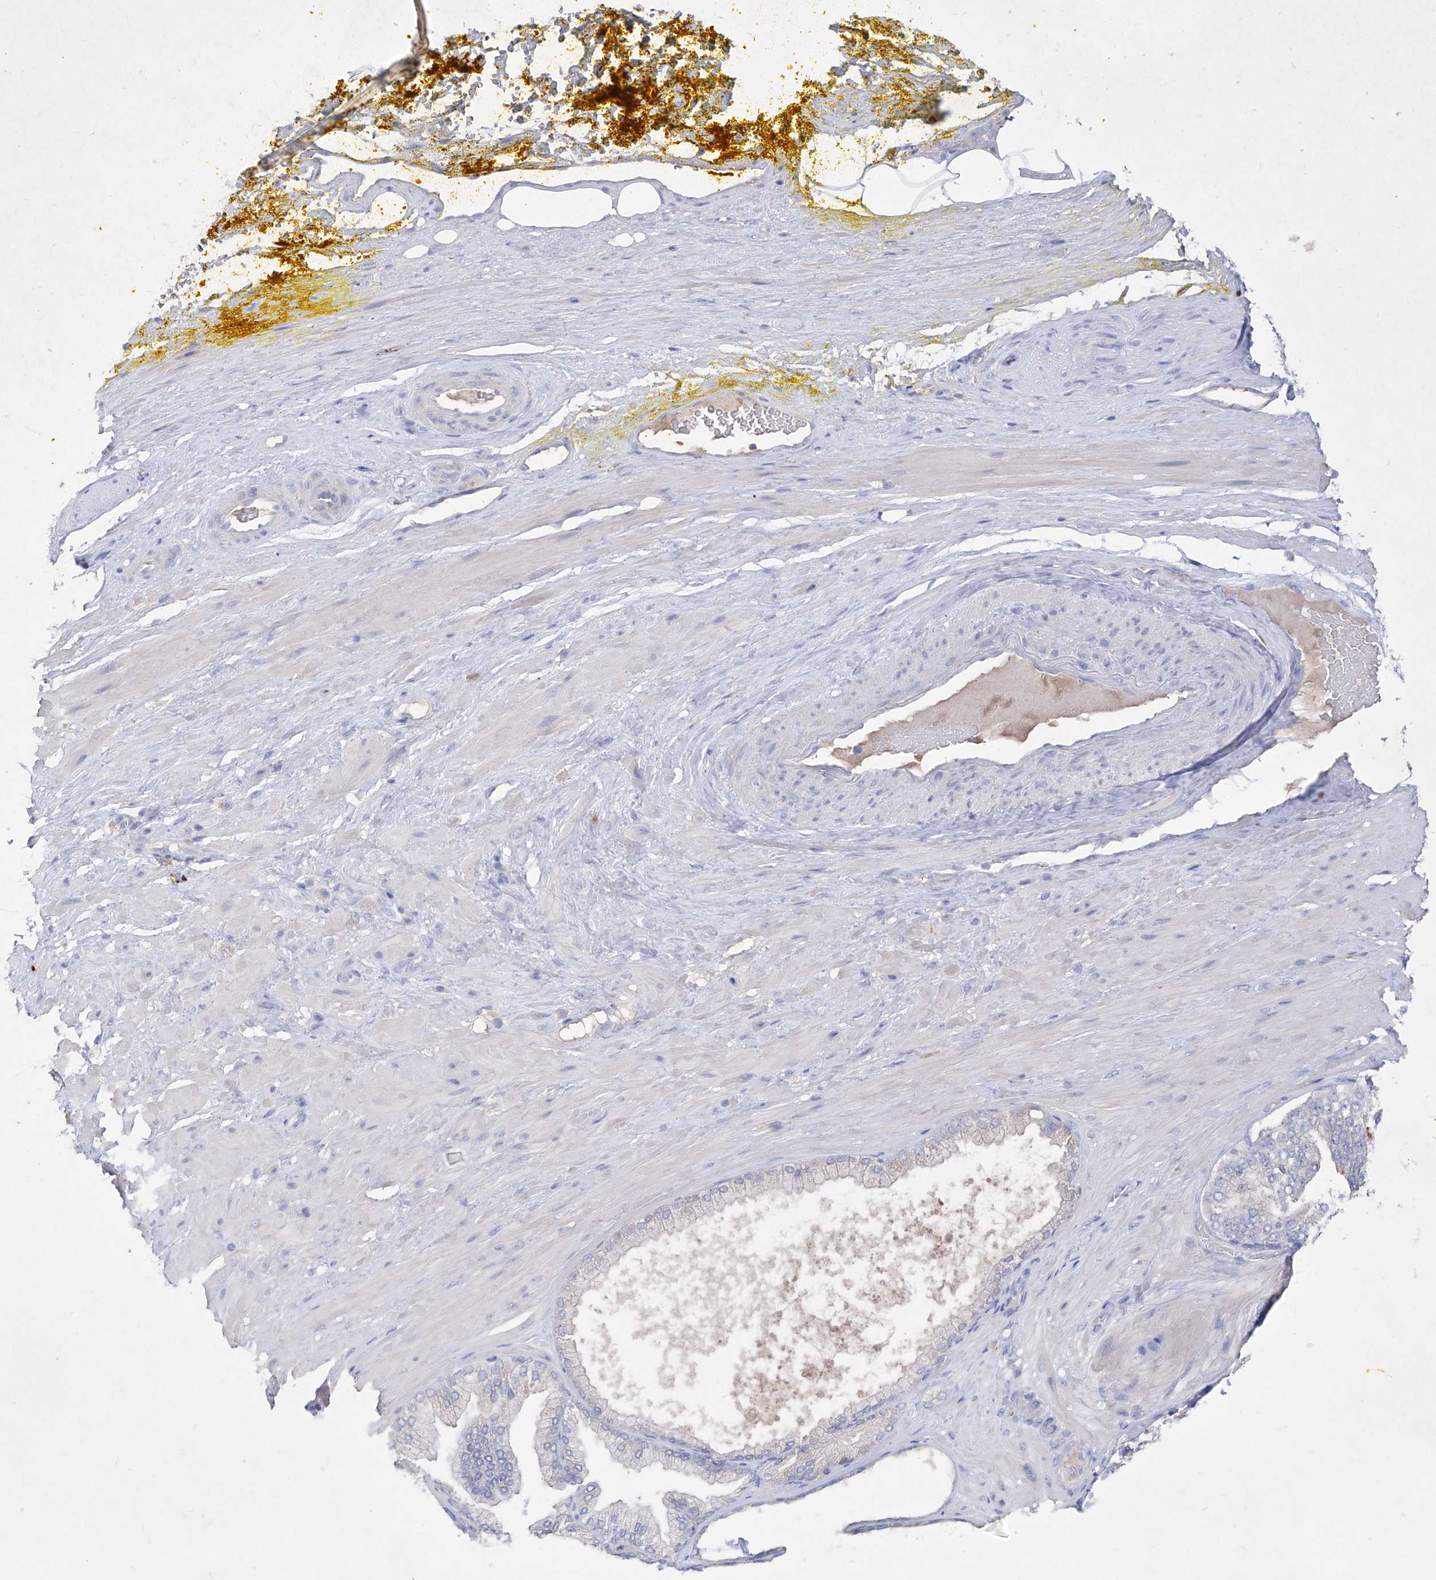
{"staining": {"intensity": "weak", "quantity": "25%-75%", "location": "cytoplasmic/membranous"}, "tissue": "adipose tissue", "cell_type": "Adipocytes", "image_type": "normal", "snomed": [{"axis": "morphology", "description": "Normal tissue, NOS"}, {"axis": "morphology", "description": "Adenocarcinoma, Low grade"}, {"axis": "topography", "description": "Prostate"}, {"axis": "topography", "description": "Peripheral nerve tissue"}], "caption": "The histopathology image reveals immunohistochemical staining of benign adipose tissue. There is weak cytoplasmic/membranous staining is present in about 25%-75% of adipocytes.", "gene": "ASNS", "patient": {"sex": "male", "age": 63}}